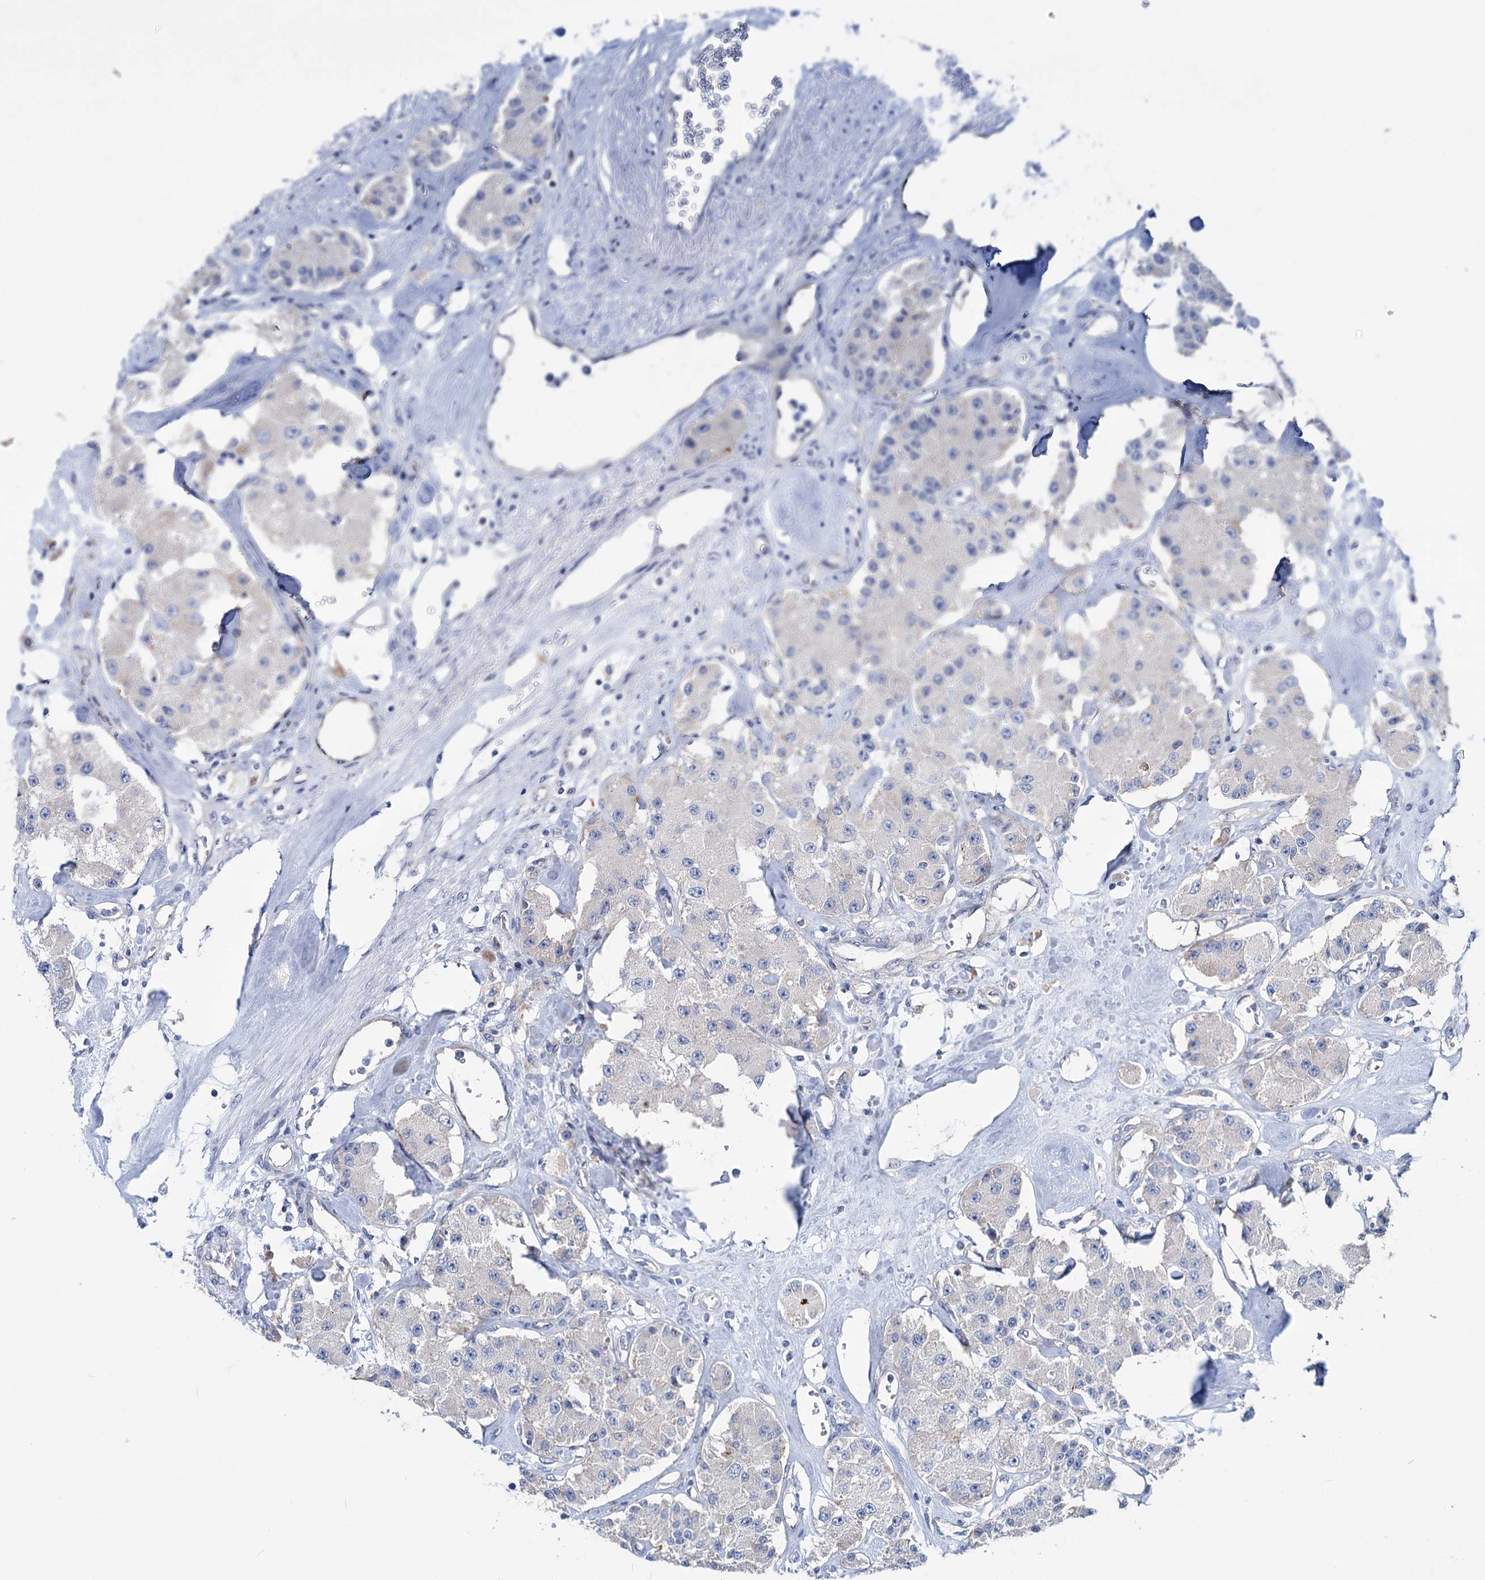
{"staining": {"intensity": "negative", "quantity": "none", "location": "none"}, "tissue": "carcinoid", "cell_type": "Tumor cells", "image_type": "cancer", "snomed": [{"axis": "morphology", "description": "Carcinoid, malignant, NOS"}, {"axis": "topography", "description": "Pancreas"}], "caption": "Immunohistochemistry photomicrograph of neoplastic tissue: carcinoid (malignant) stained with DAB (3,3'-diaminobenzidine) demonstrates no significant protein positivity in tumor cells. (IHC, brightfield microscopy, high magnification).", "gene": "ZNRD2", "patient": {"sex": "male", "age": 41}}